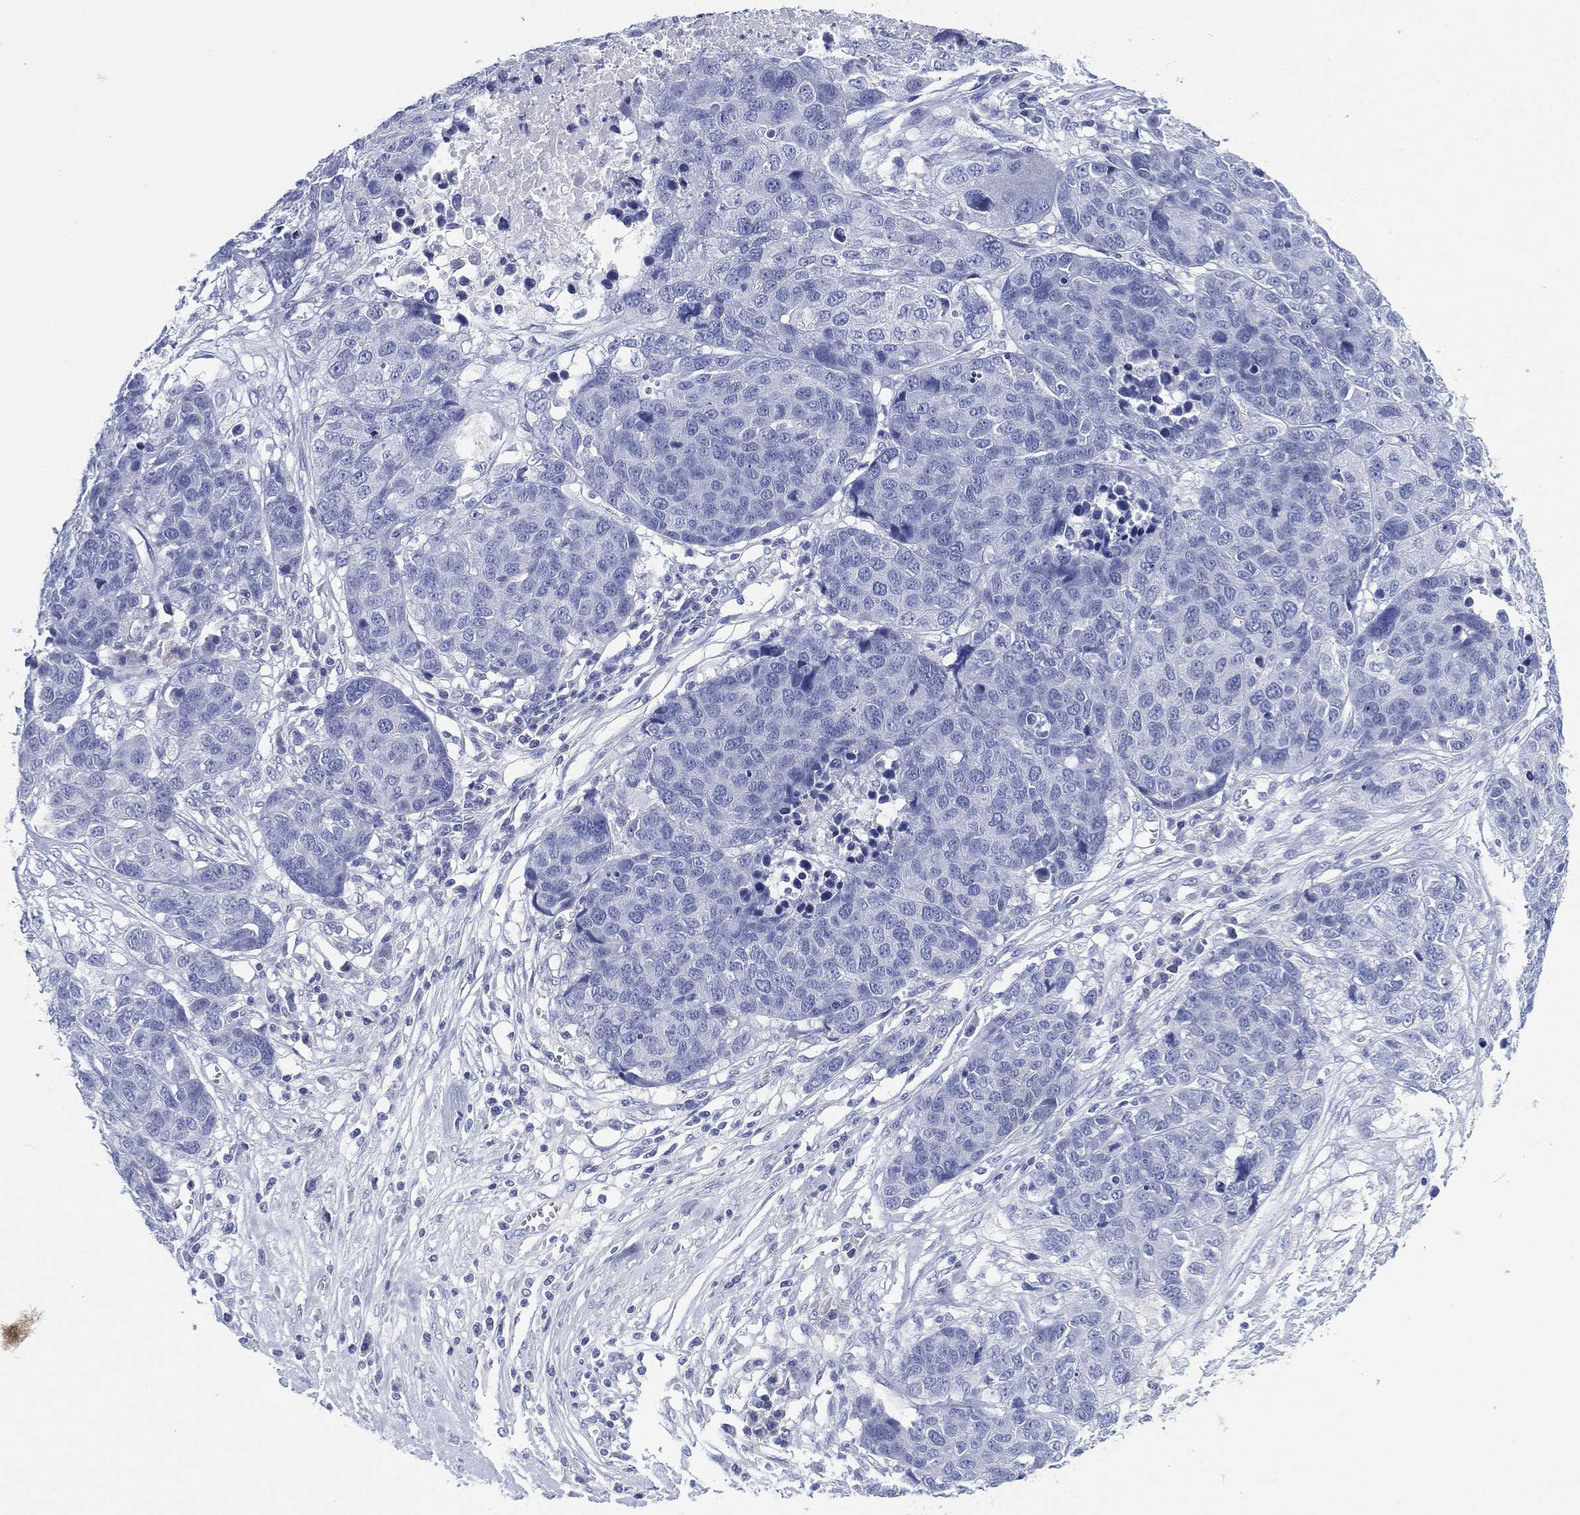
{"staining": {"intensity": "negative", "quantity": "none", "location": "none"}, "tissue": "ovarian cancer", "cell_type": "Tumor cells", "image_type": "cancer", "snomed": [{"axis": "morphology", "description": "Cystadenocarcinoma, serous, NOS"}, {"axis": "topography", "description": "Ovary"}], "caption": "Immunohistochemistry of ovarian serous cystadenocarcinoma displays no staining in tumor cells. (DAB (3,3'-diaminobenzidine) immunohistochemistry (IHC) with hematoxylin counter stain).", "gene": "SLC9C2", "patient": {"sex": "female", "age": 87}}